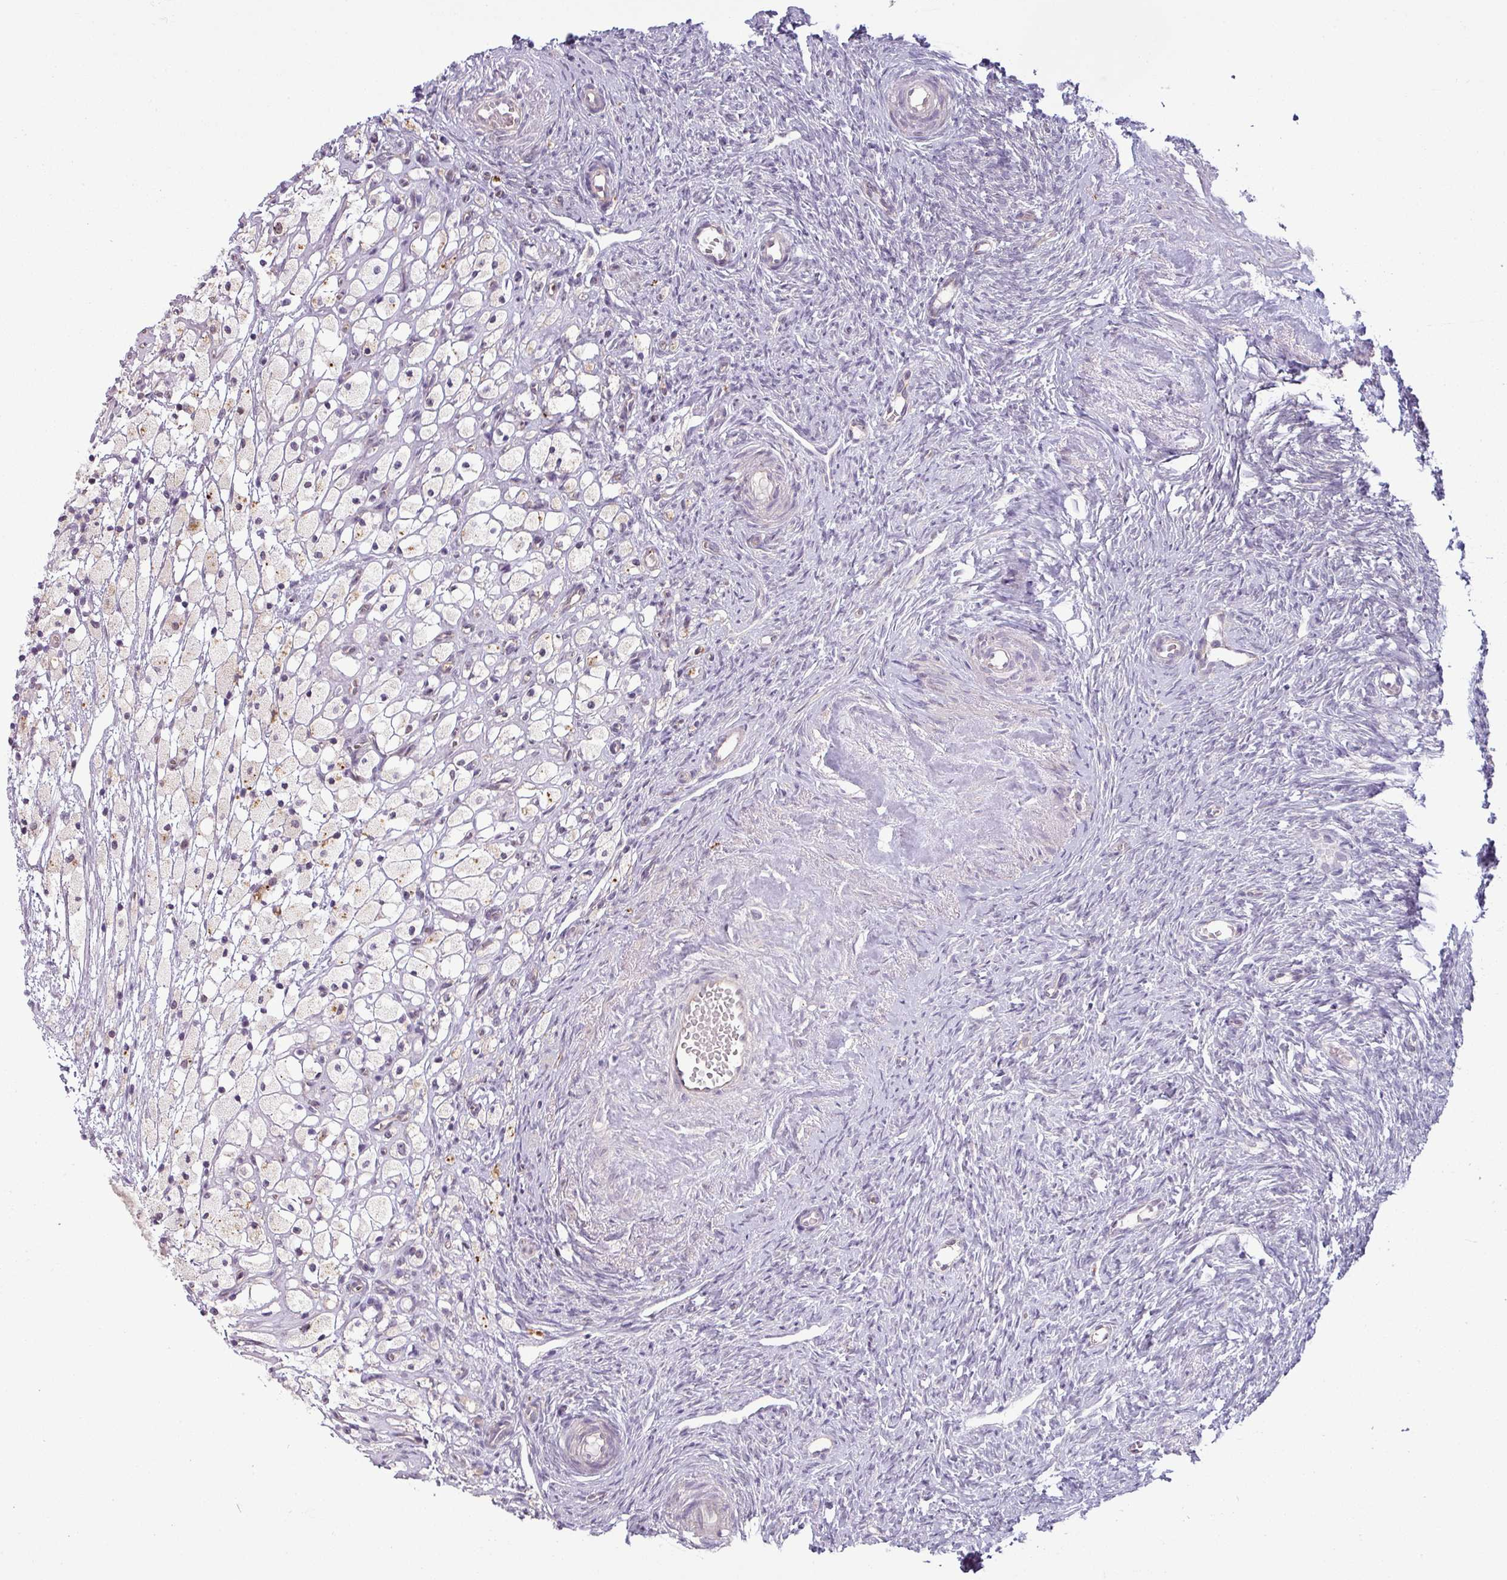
{"staining": {"intensity": "negative", "quantity": "none", "location": "none"}, "tissue": "ovary", "cell_type": "Follicle cells", "image_type": "normal", "snomed": [{"axis": "morphology", "description": "Normal tissue, NOS"}, {"axis": "topography", "description": "Ovary"}], "caption": "The image demonstrates no staining of follicle cells in benign ovary.", "gene": "CCDC144A", "patient": {"sex": "female", "age": 51}}